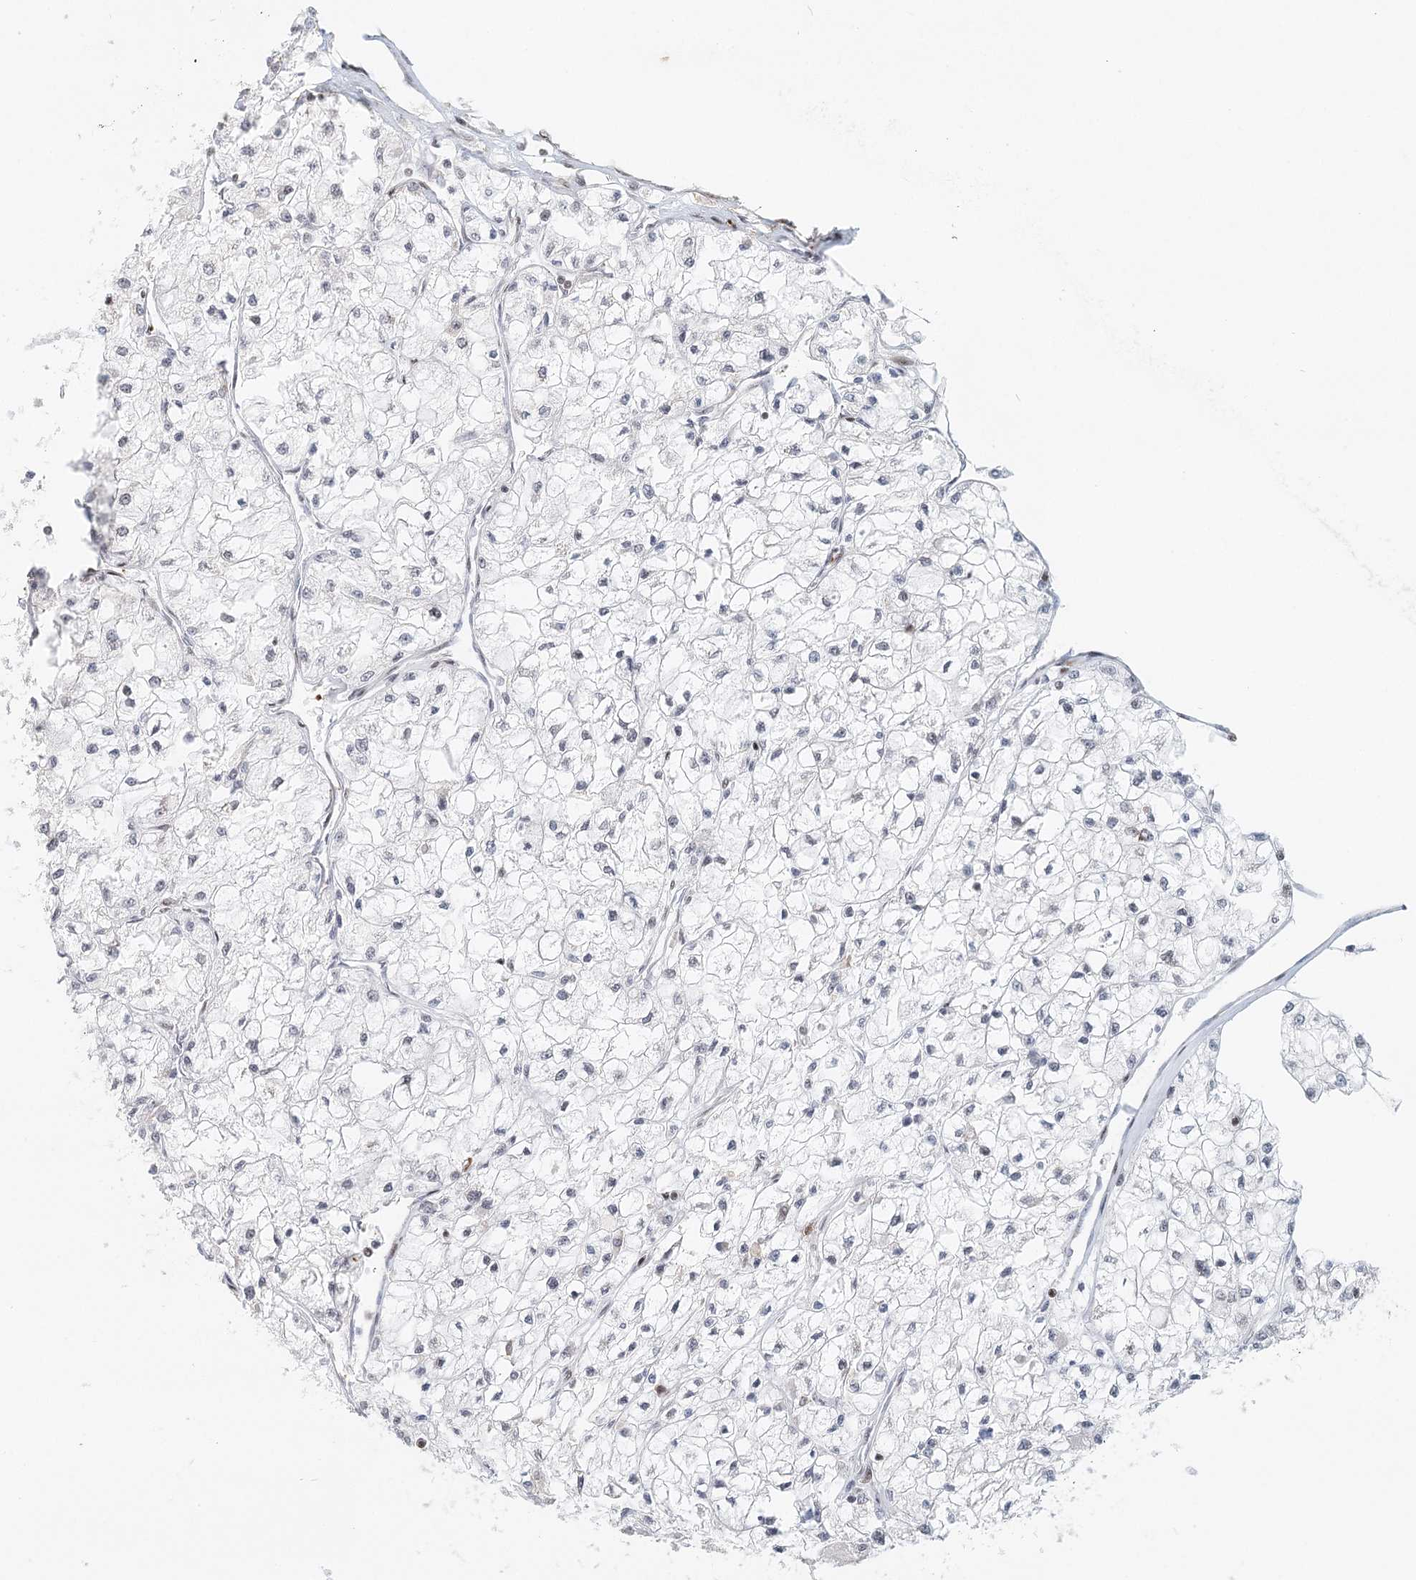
{"staining": {"intensity": "negative", "quantity": "none", "location": "none"}, "tissue": "renal cancer", "cell_type": "Tumor cells", "image_type": "cancer", "snomed": [{"axis": "morphology", "description": "Adenocarcinoma, NOS"}, {"axis": "topography", "description": "Kidney"}], "caption": "The micrograph shows no staining of tumor cells in adenocarcinoma (renal).", "gene": "BNIP5", "patient": {"sex": "male", "age": 80}}